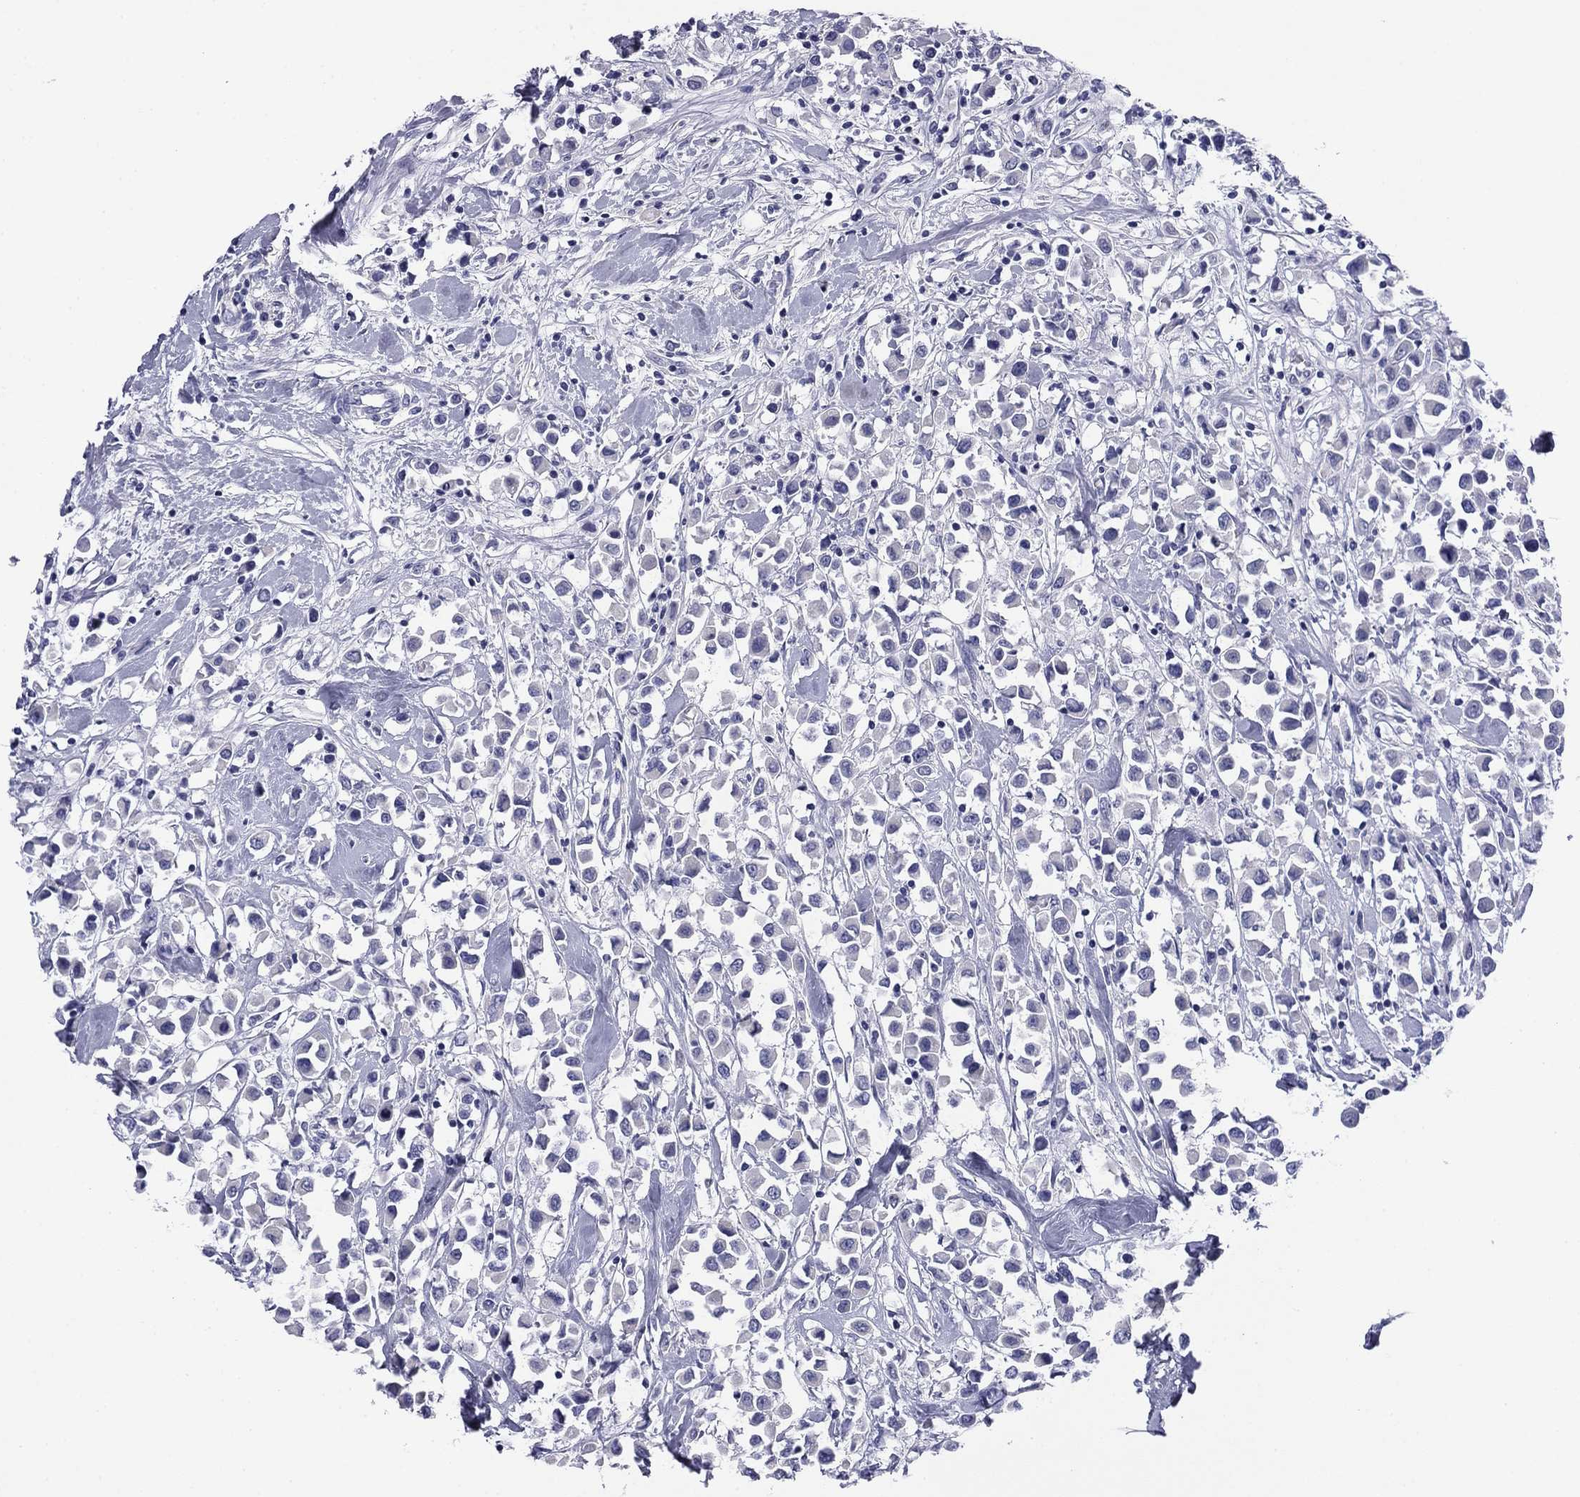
{"staining": {"intensity": "negative", "quantity": "none", "location": "none"}, "tissue": "breast cancer", "cell_type": "Tumor cells", "image_type": "cancer", "snomed": [{"axis": "morphology", "description": "Duct carcinoma"}, {"axis": "topography", "description": "Breast"}], "caption": "High power microscopy image of an immunohistochemistry image of breast intraductal carcinoma, revealing no significant staining in tumor cells.", "gene": "ABCC2", "patient": {"sex": "female", "age": 61}}